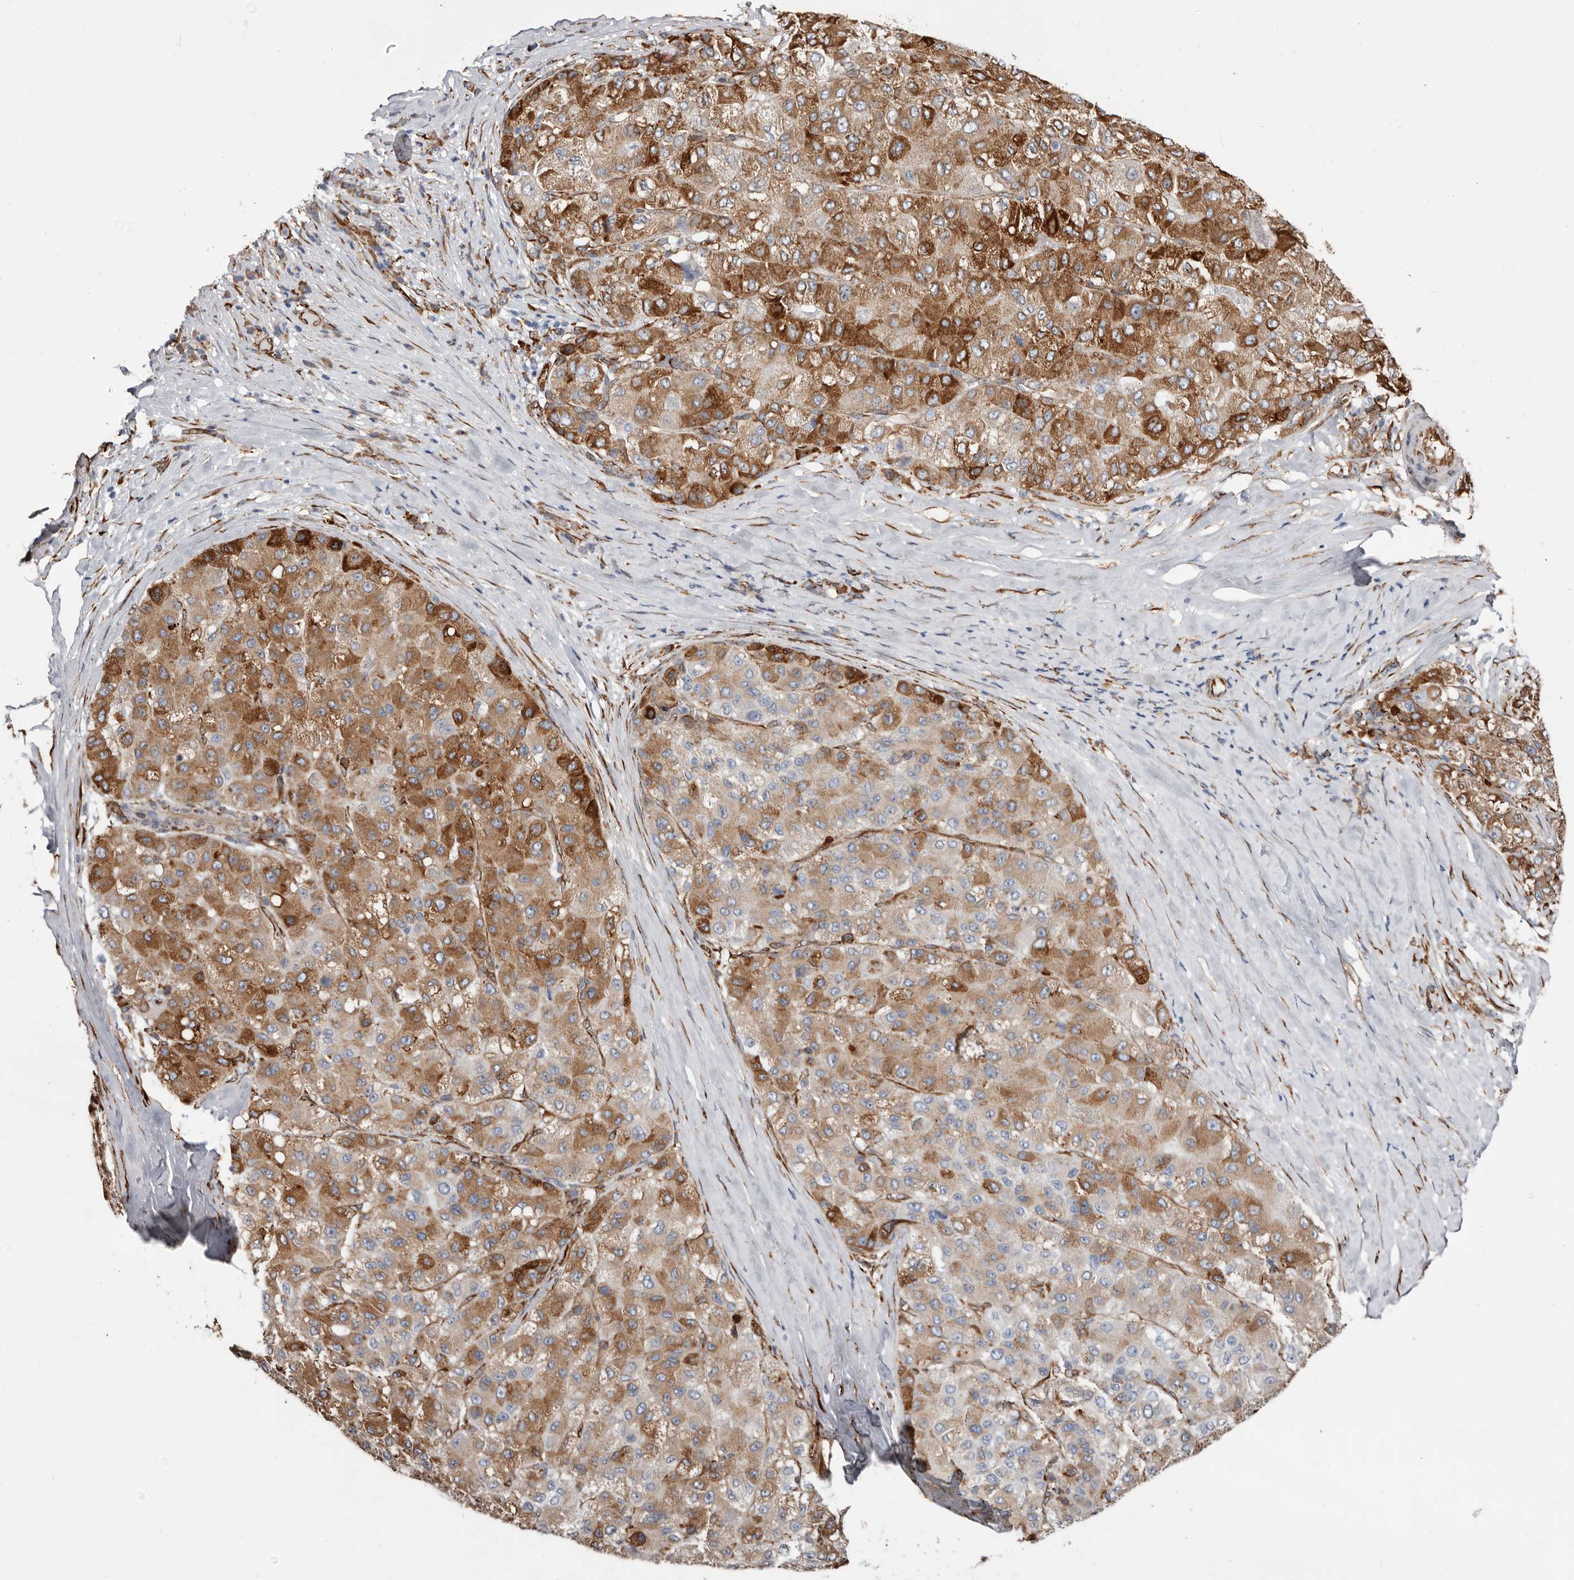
{"staining": {"intensity": "moderate", "quantity": ">75%", "location": "cytoplasmic/membranous"}, "tissue": "liver cancer", "cell_type": "Tumor cells", "image_type": "cancer", "snomed": [{"axis": "morphology", "description": "Carcinoma, Hepatocellular, NOS"}, {"axis": "topography", "description": "Liver"}], "caption": "Immunohistochemistry (IHC) photomicrograph of hepatocellular carcinoma (liver) stained for a protein (brown), which displays medium levels of moderate cytoplasmic/membranous expression in approximately >75% of tumor cells.", "gene": "SEMA3E", "patient": {"sex": "male", "age": 80}}